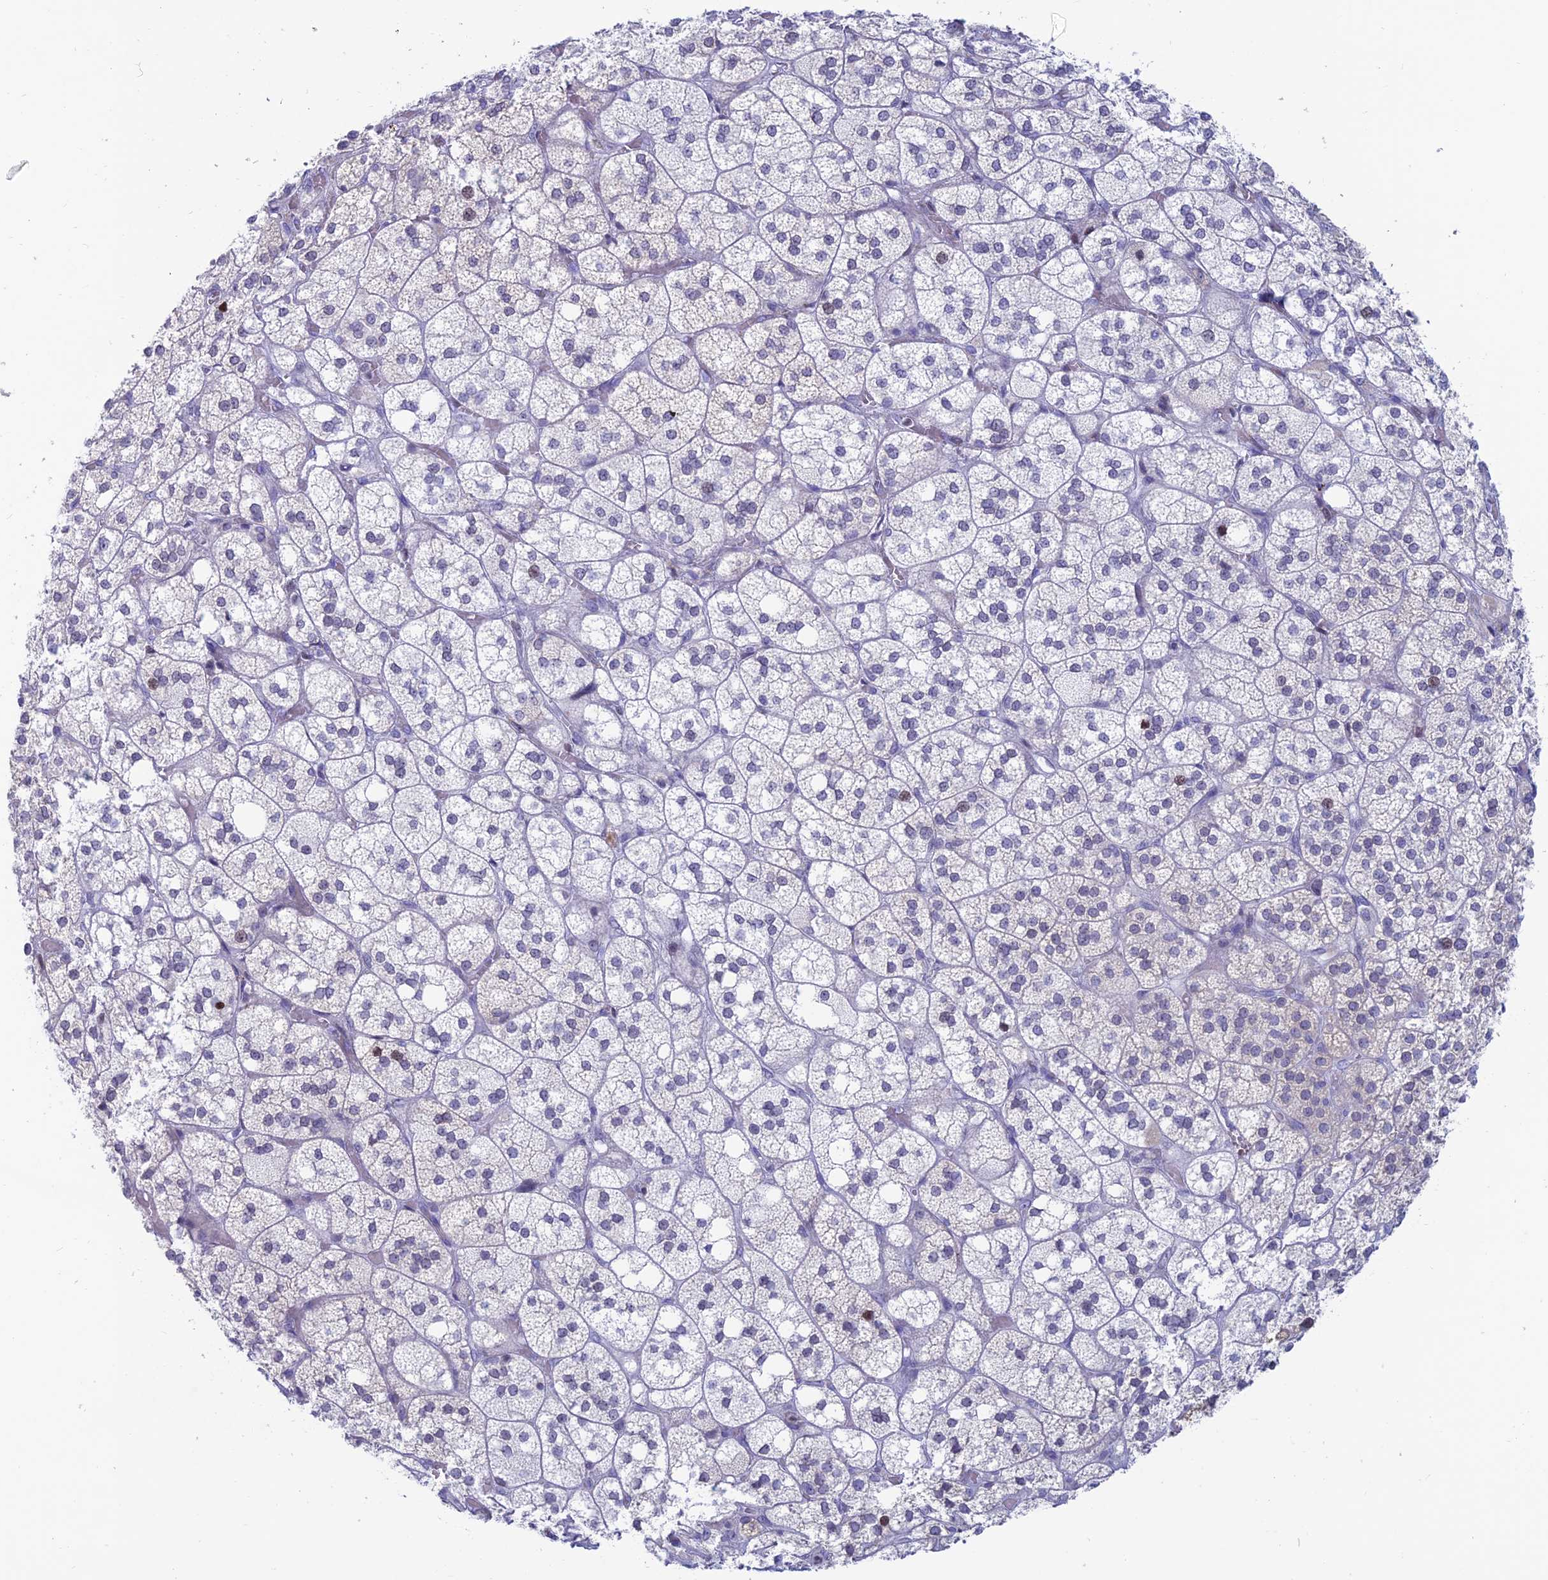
{"staining": {"intensity": "negative", "quantity": "none", "location": "none"}, "tissue": "adrenal gland", "cell_type": "Glandular cells", "image_type": "normal", "snomed": [{"axis": "morphology", "description": "Normal tissue, NOS"}, {"axis": "topography", "description": "Adrenal gland"}], "caption": "This histopathology image is of unremarkable adrenal gland stained with IHC to label a protein in brown with the nuclei are counter-stained blue. There is no staining in glandular cells. The staining was performed using DAB to visualize the protein expression in brown, while the nuclei were stained in blue with hematoxylin (Magnification: 20x).", "gene": "CERS6", "patient": {"sex": "male", "age": 61}}